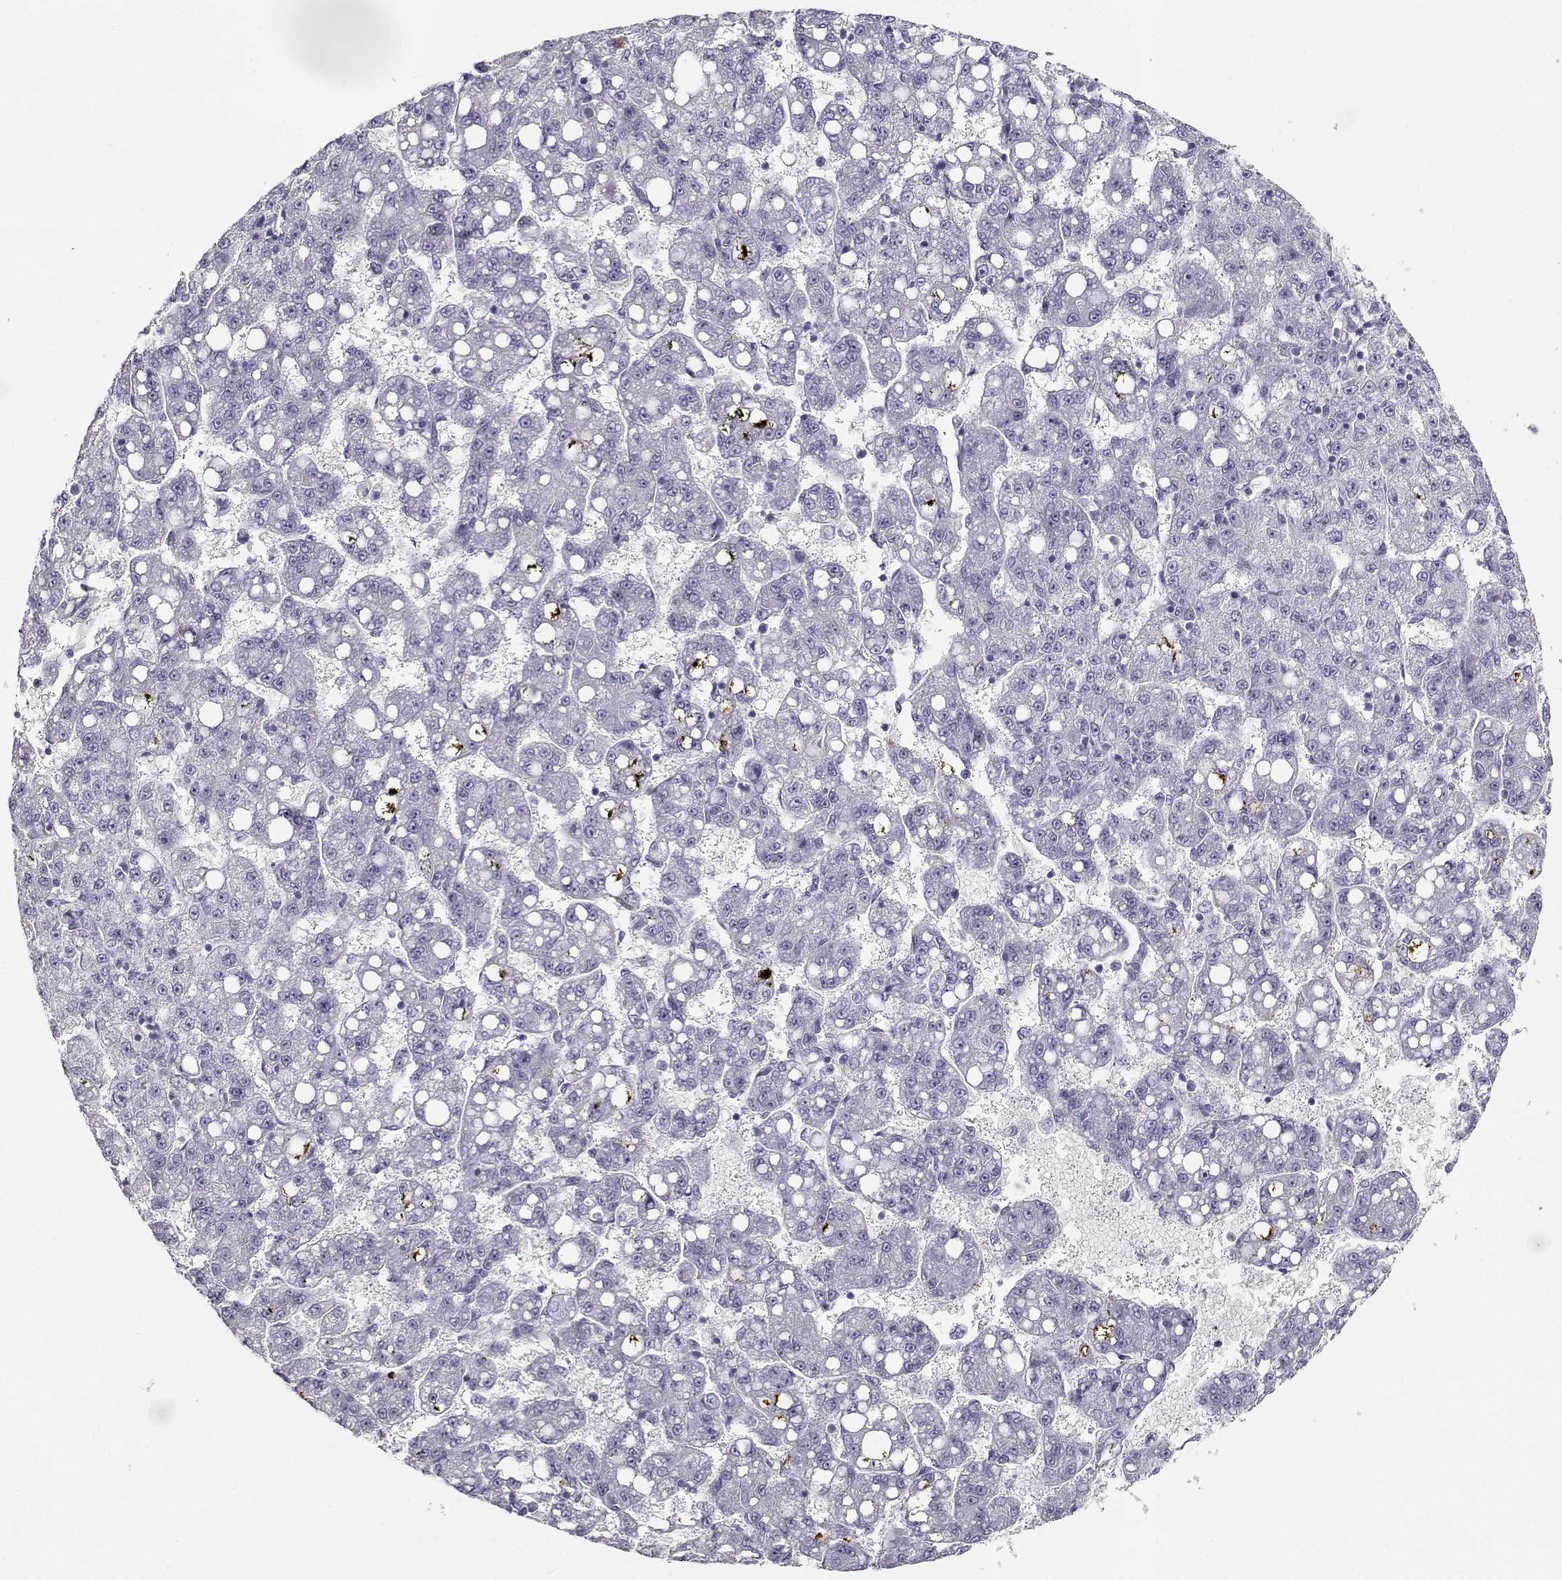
{"staining": {"intensity": "negative", "quantity": "none", "location": "none"}, "tissue": "liver cancer", "cell_type": "Tumor cells", "image_type": "cancer", "snomed": [{"axis": "morphology", "description": "Carcinoma, Hepatocellular, NOS"}, {"axis": "topography", "description": "Liver"}], "caption": "Tumor cells show no significant staining in liver cancer (hepatocellular carcinoma).", "gene": "RBM44", "patient": {"sex": "female", "age": 65}}